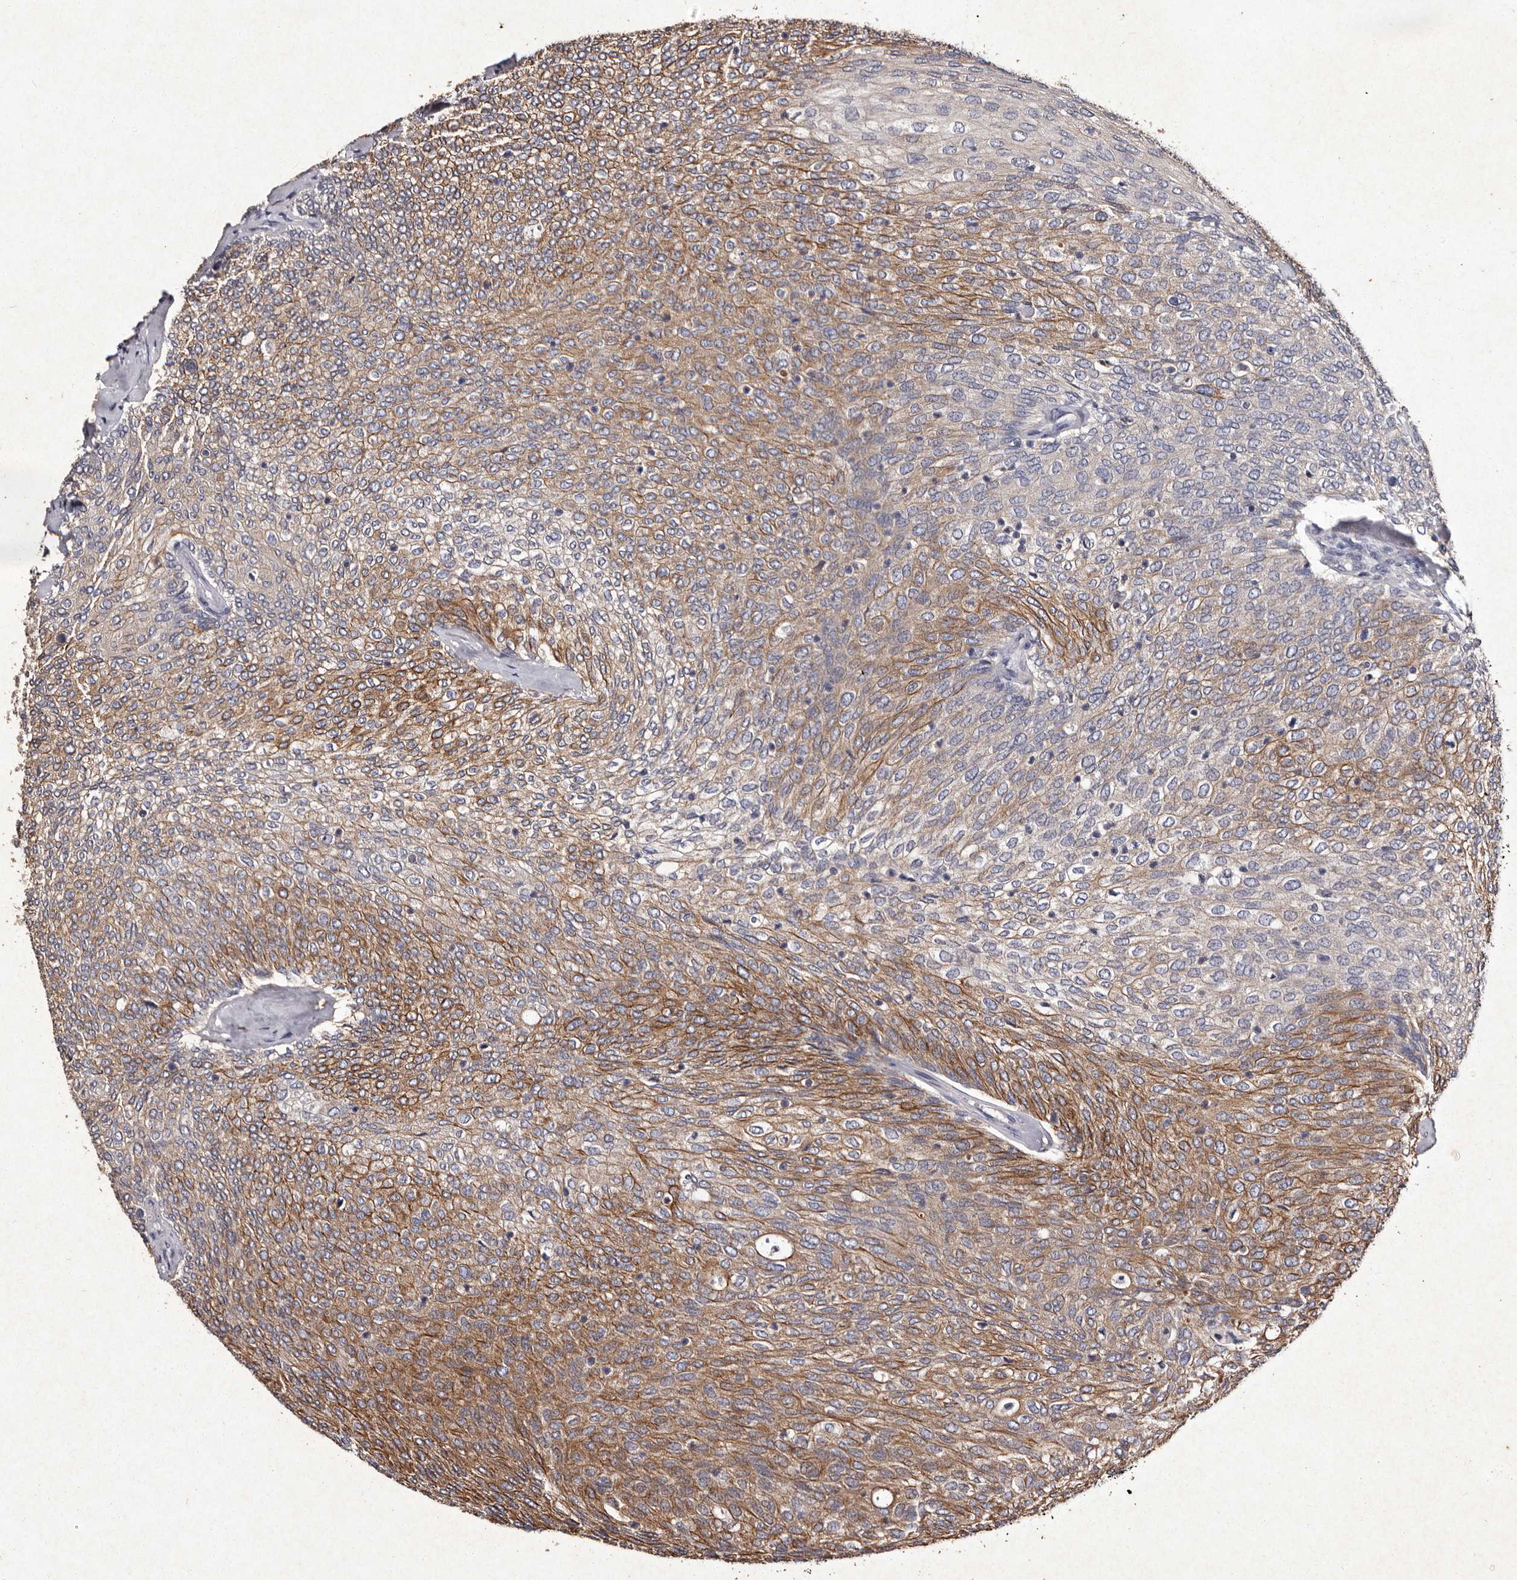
{"staining": {"intensity": "moderate", "quantity": ">75%", "location": "cytoplasmic/membranous"}, "tissue": "urothelial cancer", "cell_type": "Tumor cells", "image_type": "cancer", "snomed": [{"axis": "morphology", "description": "Urothelial carcinoma, Low grade"}, {"axis": "topography", "description": "Urinary bladder"}], "caption": "This micrograph displays immunohistochemistry (IHC) staining of human urothelial cancer, with medium moderate cytoplasmic/membranous staining in approximately >75% of tumor cells.", "gene": "TFB1M", "patient": {"sex": "female", "age": 79}}